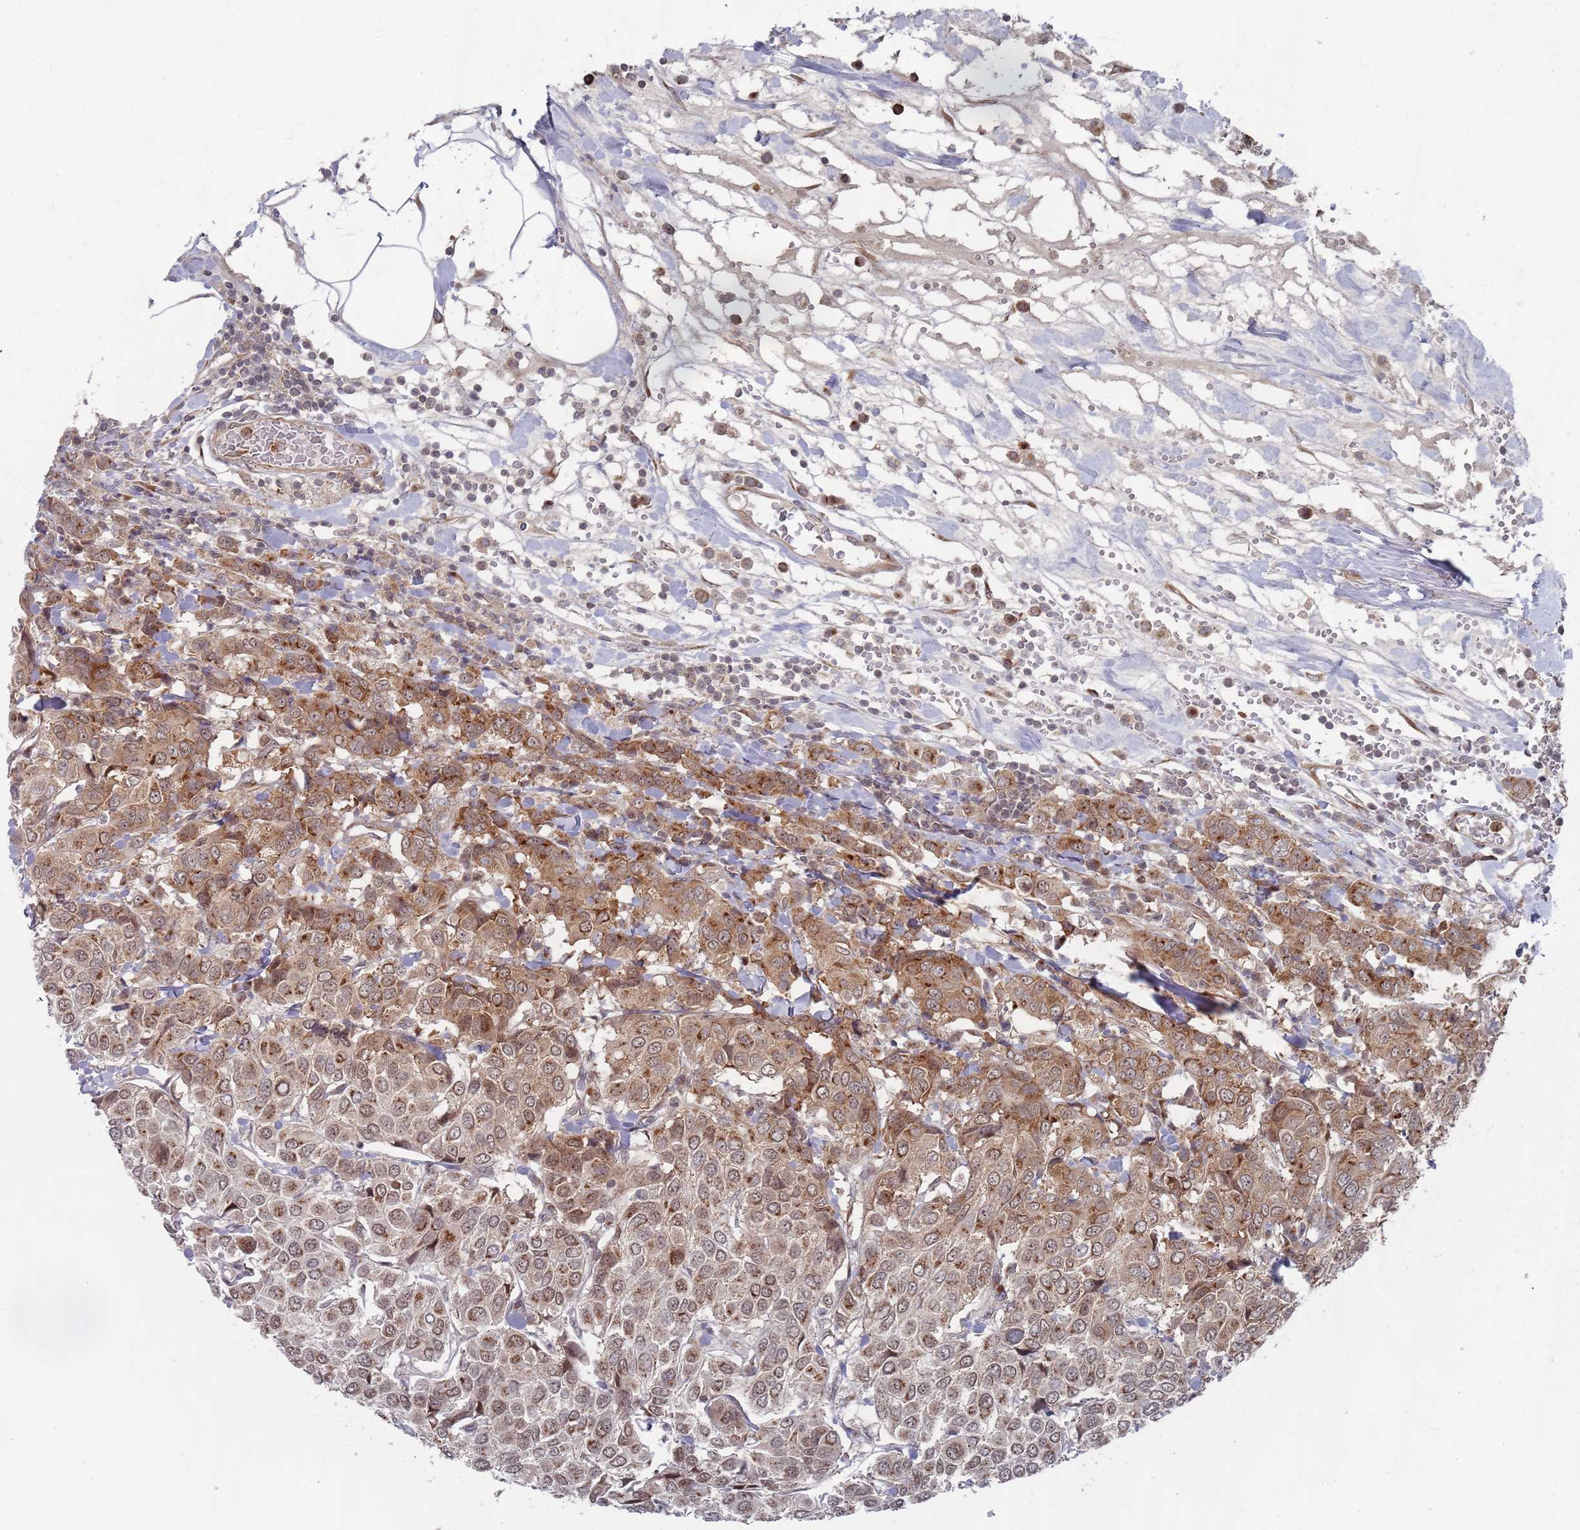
{"staining": {"intensity": "moderate", "quantity": ">75%", "location": "cytoplasmic/membranous"}, "tissue": "breast cancer", "cell_type": "Tumor cells", "image_type": "cancer", "snomed": [{"axis": "morphology", "description": "Duct carcinoma"}, {"axis": "topography", "description": "Breast"}], "caption": "Brown immunohistochemical staining in human breast cancer demonstrates moderate cytoplasmic/membranous expression in about >75% of tumor cells.", "gene": "FMO4", "patient": {"sex": "female", "age": 55}}